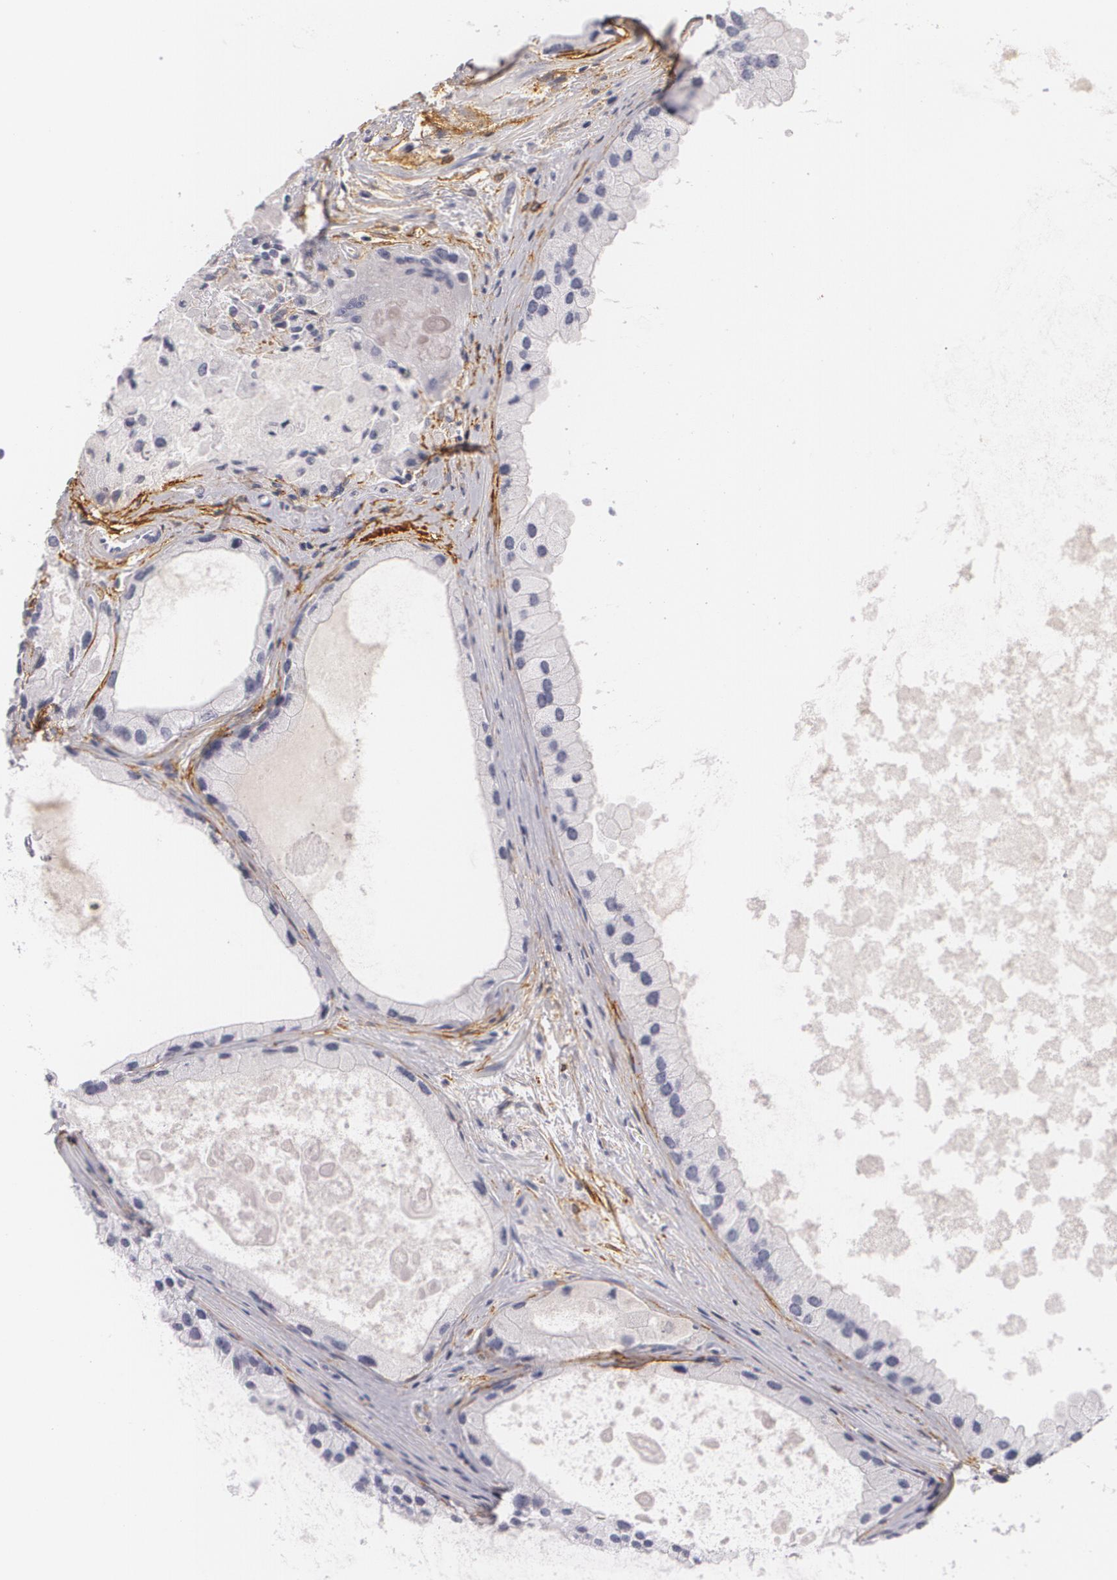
{"staining": {"intensity": "negative", "quantity": "none", "location": "none"}, "tissue": "prostate cancer", "cell_type": "Tumor cells", "image_type": "cancer", "snomed": [{"axis": "morphology", "description": "Adenocarcinoma, Medium grade"}, {"axis": "topography", "description": "Prostate"}], "caption": "Tumor cells are negative for brown protein staining in prostate cancer. (DAB IHC visualized using brightfield microscopy, high magnification).", "gene": "NGFR", "patient": {"sex": "male", "age": 70}}